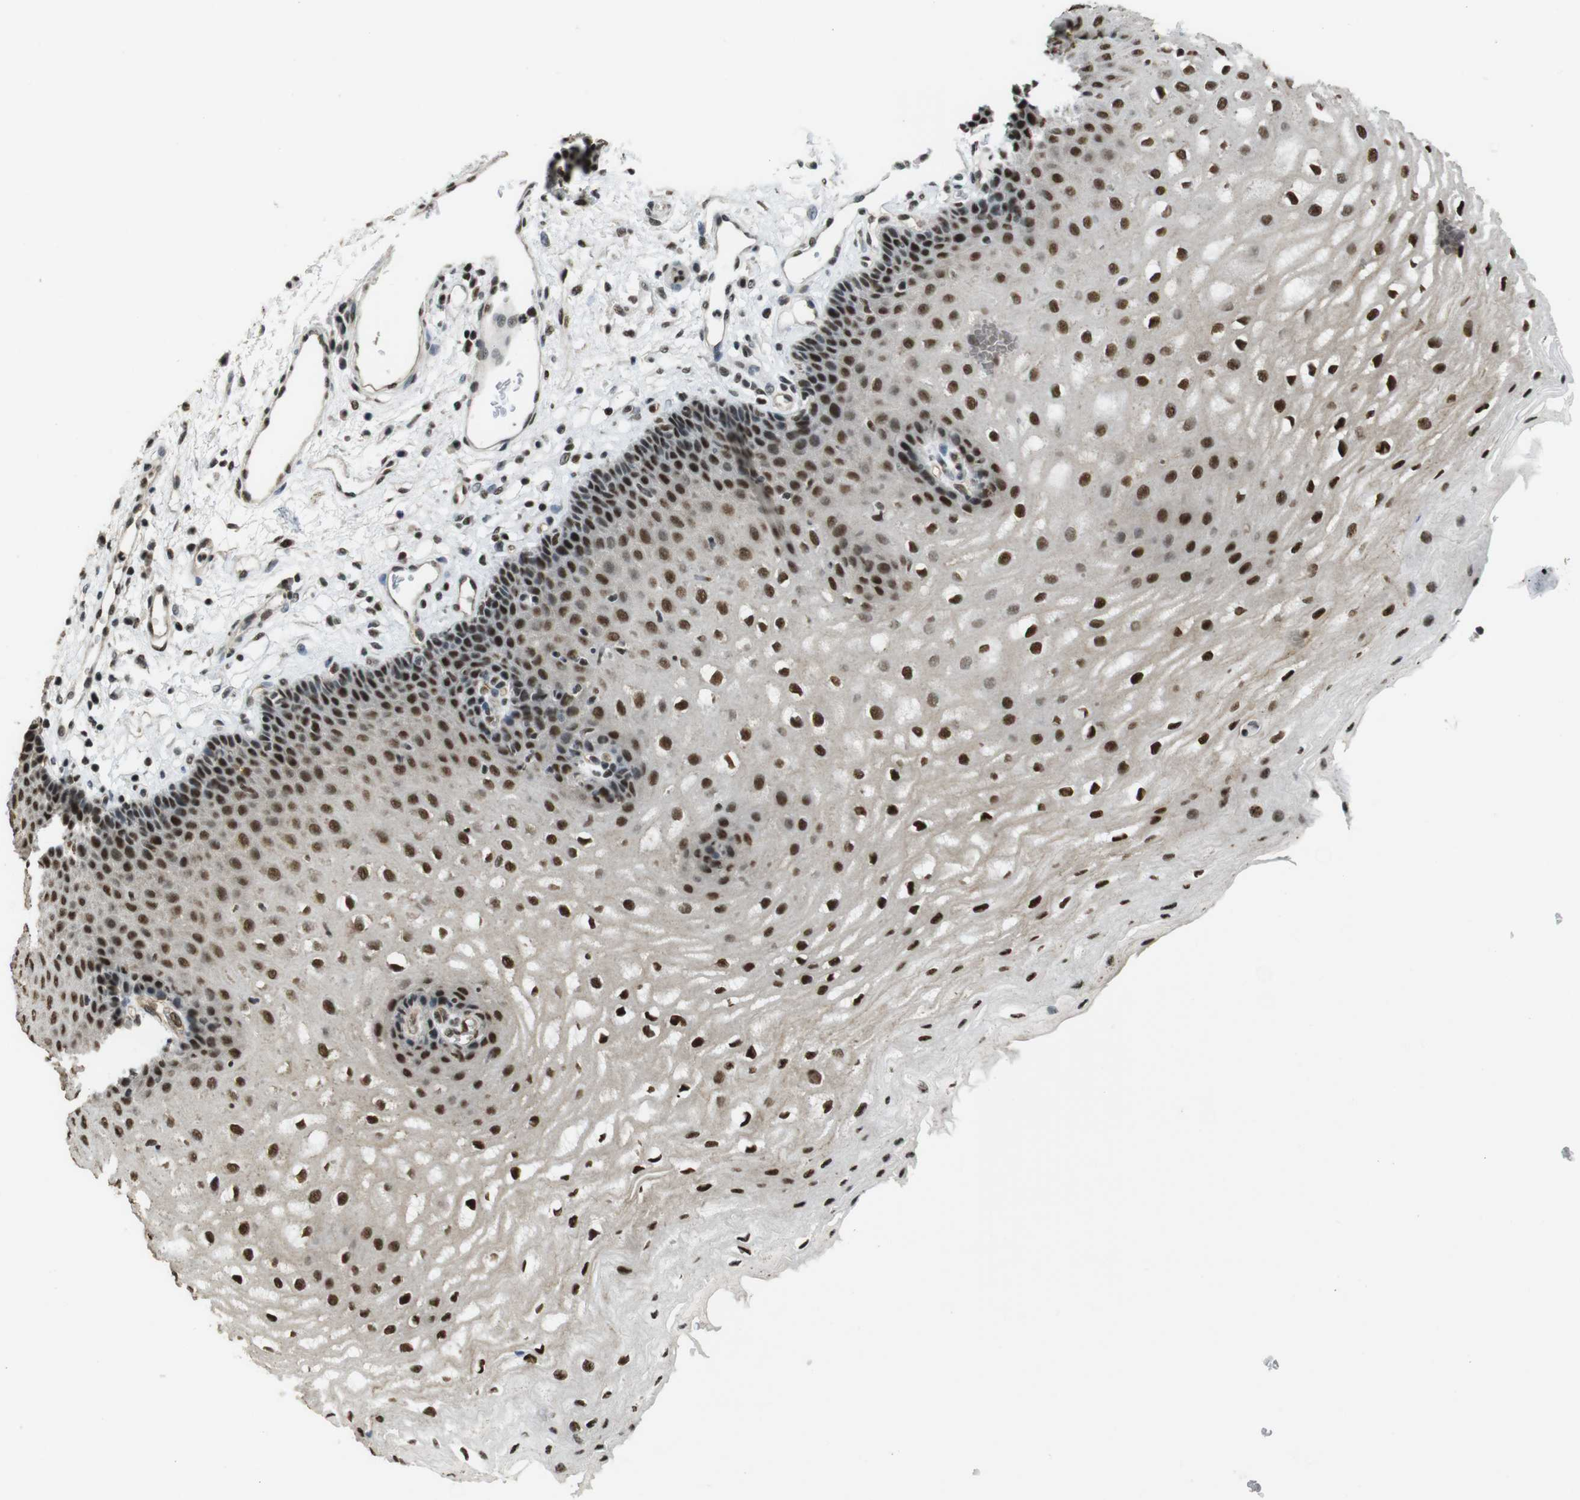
{"staining": {"intensity": "strong", "quantity": ">75%", "location": "nuclear"}, "tissue": "esophagus", "cell_type": "Squamous epithelial cells", "image_type": "normal", "snomed": [{"axis": "morphology", "description": "Normal tissue, NOS"}, {"axis": "topography", "description": "Esophagus"}], "caption": "Squamous epithelial cells demonstrate high levels of strong nuclear positivity in about >75% of cells in normal esophagus.", "gene": "CSNK2B", "patient": {"sex": "male", "age": 54}}